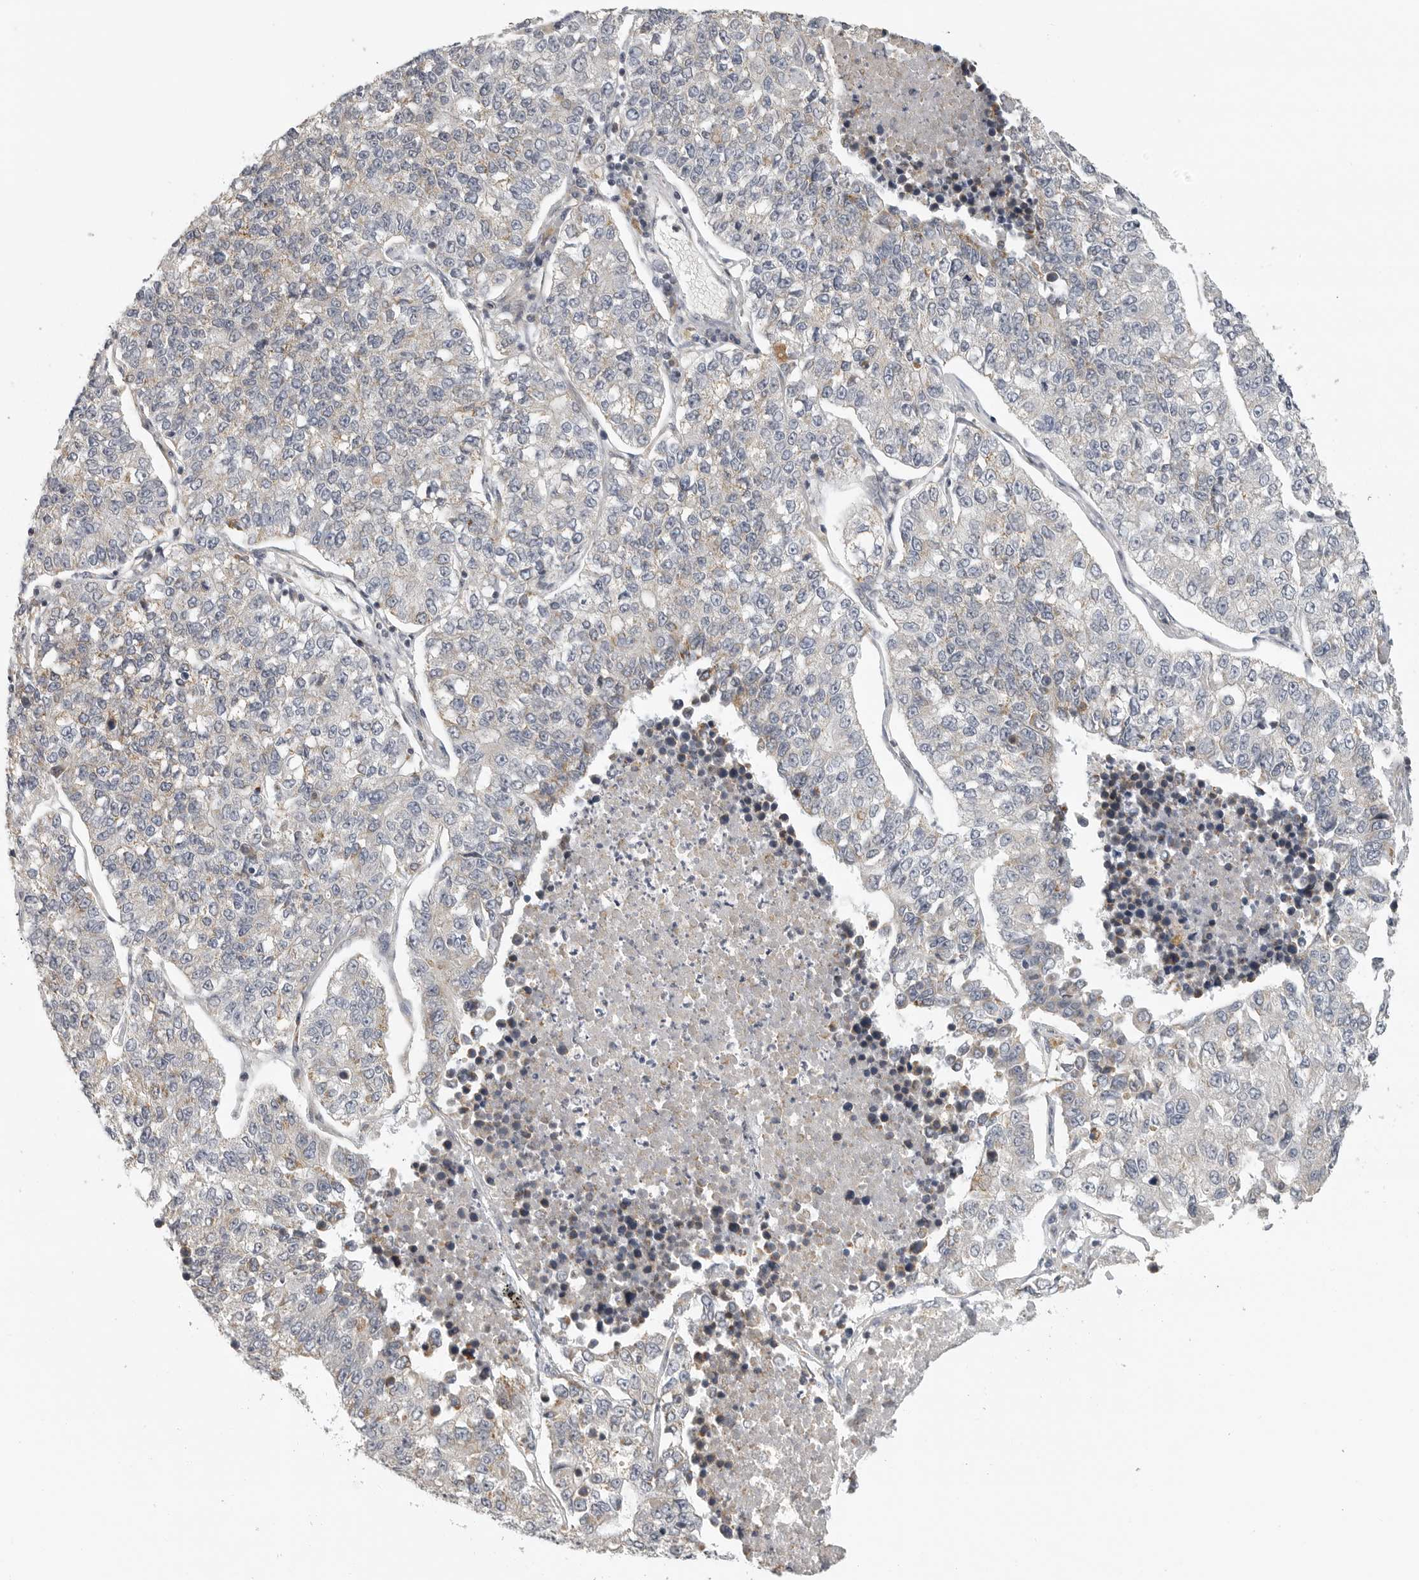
{"staining": {"intensity": "negative", "quantity": "none", "location": "none"}, "tissue": "lung cancer", "cell_type": "Tumor cells", "image_type": "cancer", "snomed": [{"axis": "morphology", "description": "Adenocarcinoma, NOS"}, {"axis": "topography", "description": "Lung"}], "caption": "DAB immunohistochemical staining of human lung adenocarcinoma reveals no significant expression in tumor cells. The staining is performed using DAB (3,3'-diaminobenzidine) brown chromogen with nuclei counter-stained in using hematoxylin.", "gene": "RXFP3", "patient": {"sex": "male", "age": 49}}